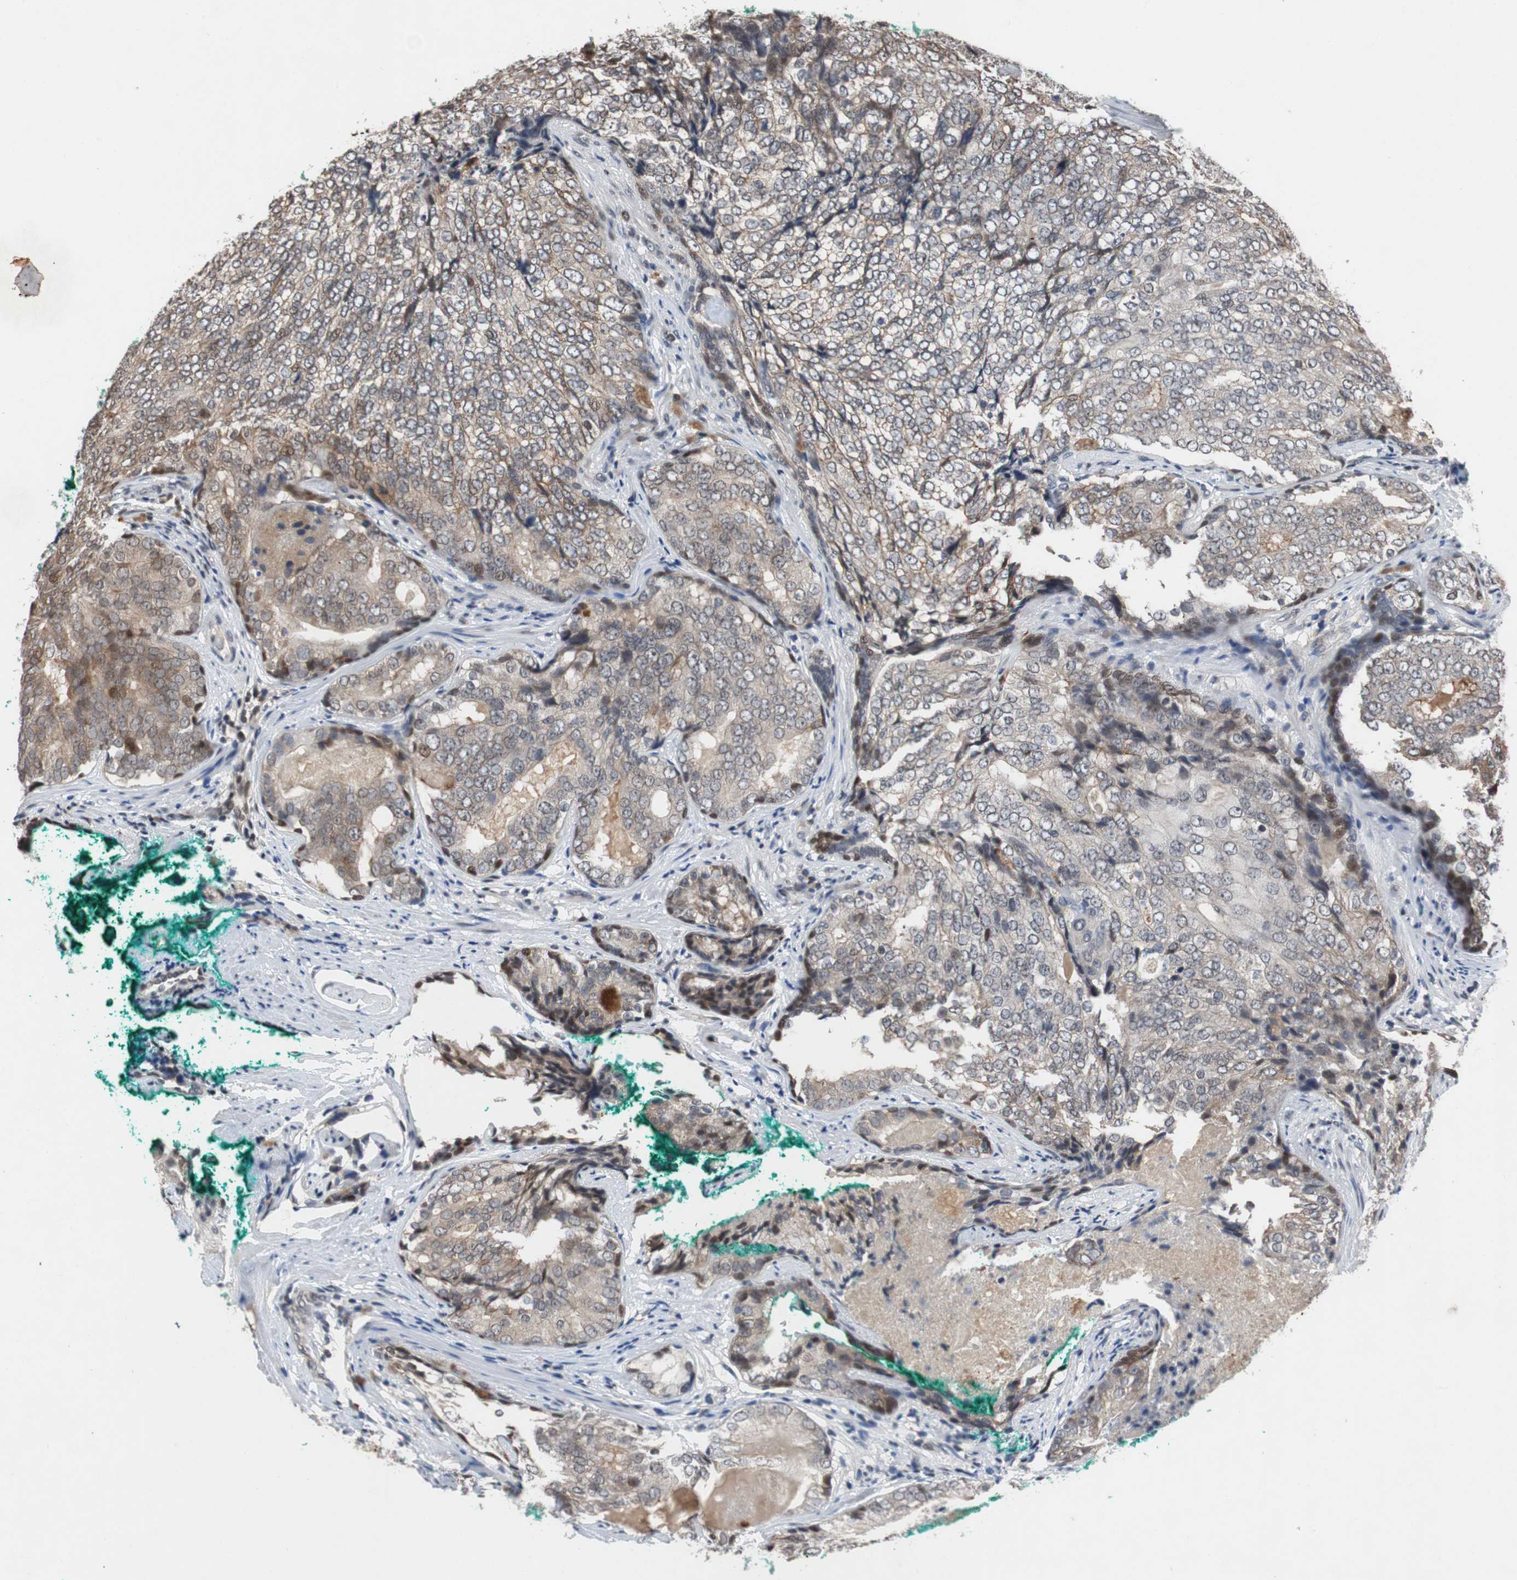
{"staining": {"intensity": "moderate", "quantity": "25%-75%", "location": "cytoplasmic/membranous"}, "tissue": "prostate cancer", "cell_type": "Tumor cells", "image_type": "cancer", "snomed": [{"axis": "morphology", "description": "Adenocarcinoma, High grade"}, {"axis": "topography", "description": "Prostate"}], "caption": "Brown immunohistochemical staining in prostate adenocarcinoma (high-grade) demonstrates moderate cytoplasmic/membranous staining in approximately 25%-75% of tumor cells. (DAB = brown stain, brightfield microscopy at high magnification).", "gene": "TP63", "patient": {"sex": "male", "age": 66}}